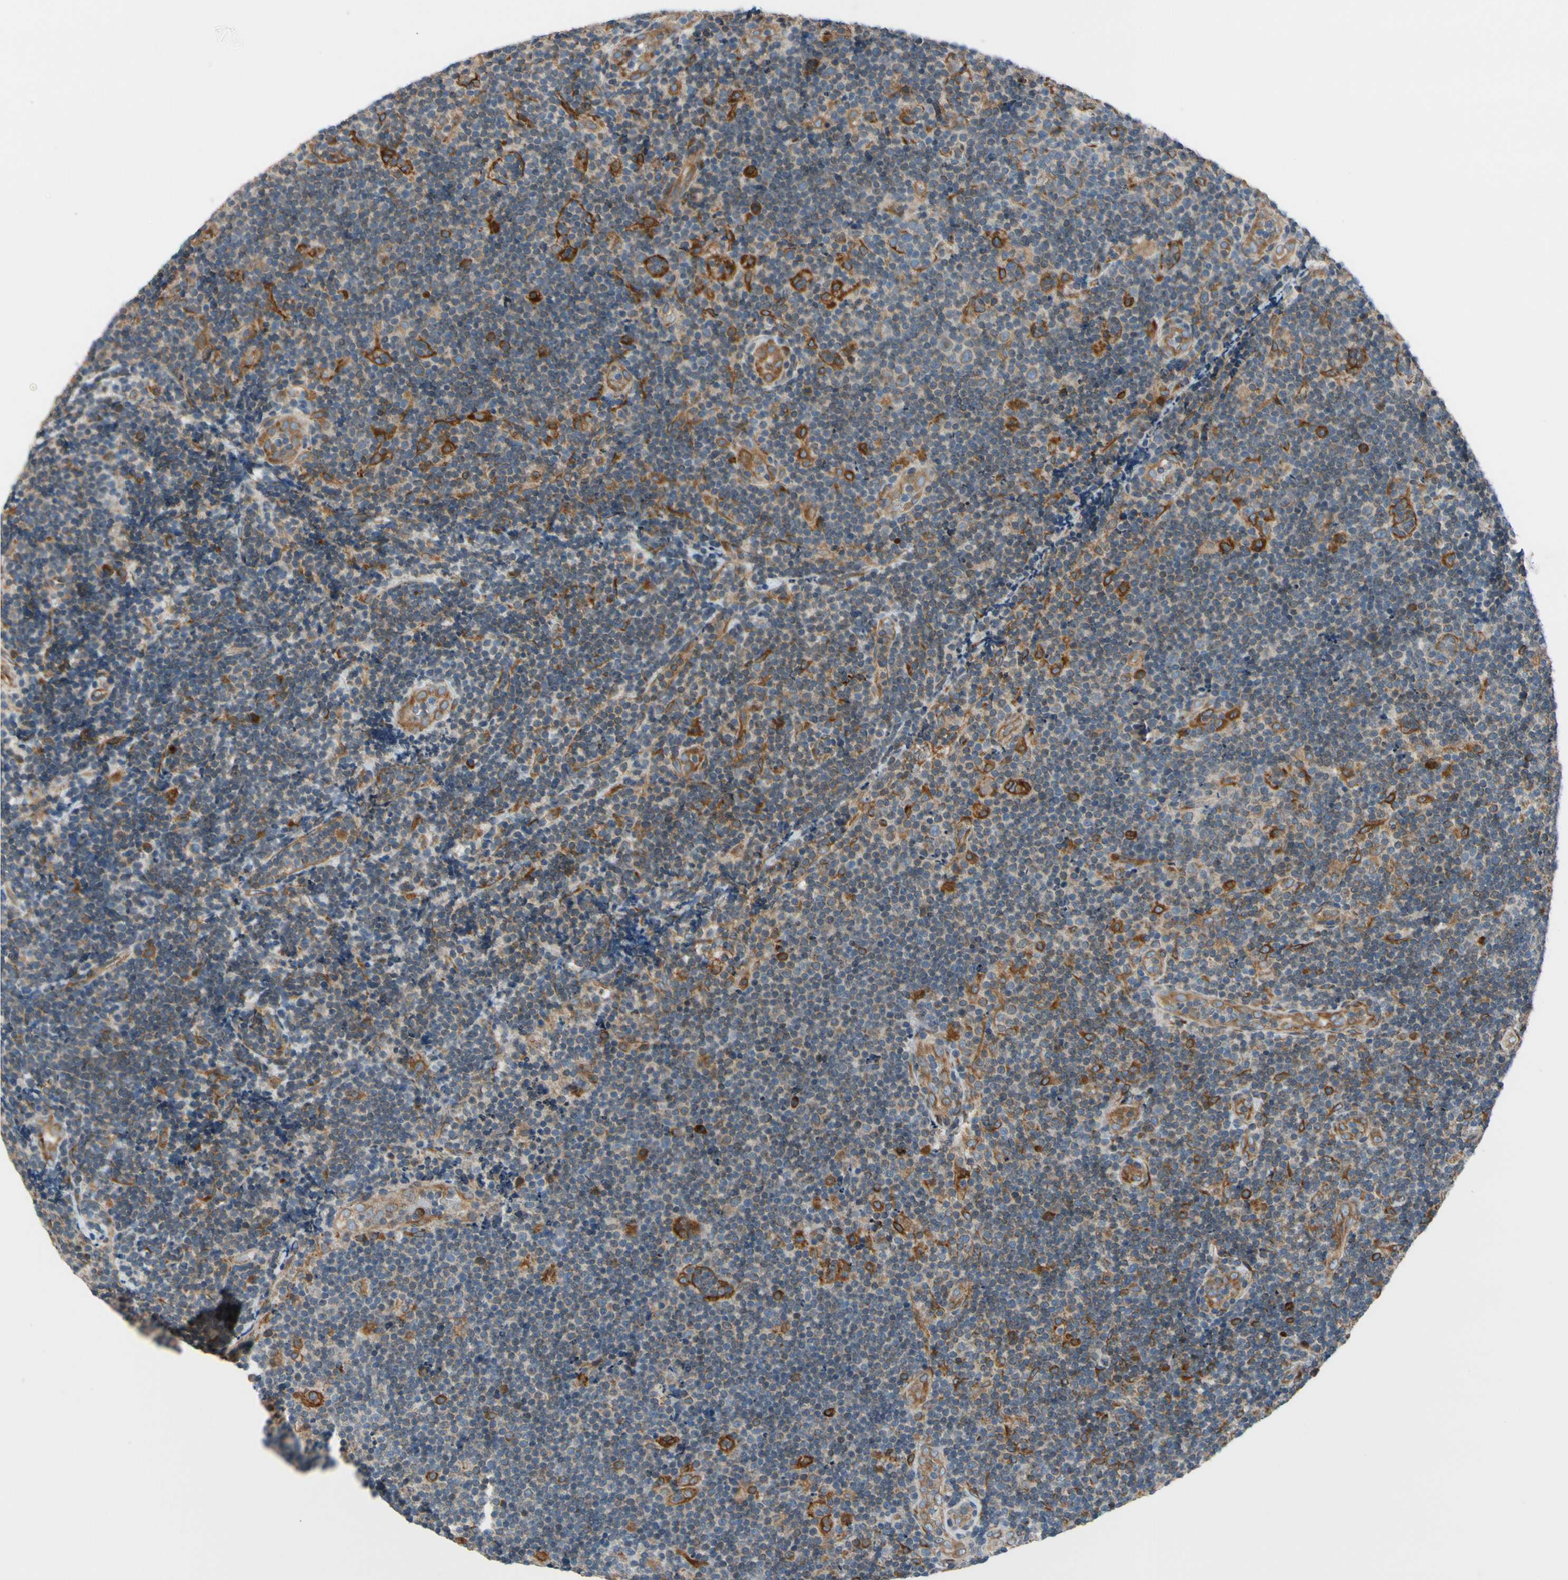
{"staining": {"intensity": "moderate", "quantity": "<25%", "location": "cytoplasmic/membranous"}, "tissue": "lymphoma", "cell_type": "Tumor cells", "image_type": "cancer", "snomed": [{"axis": "morphology", "description": "Malignant lymphoma, non-Hodgkin's type, Low grade"}, {"axis": "topography", "description": "Lymph node"}], "caption": "IHC (DAB) staining of lymphoma exhibits moderate cytoplasmic/membranous protein expression in about <25% of tumor cells.", "gene": "CLCC1", "patient": {"sex": "male", "age": 83}}